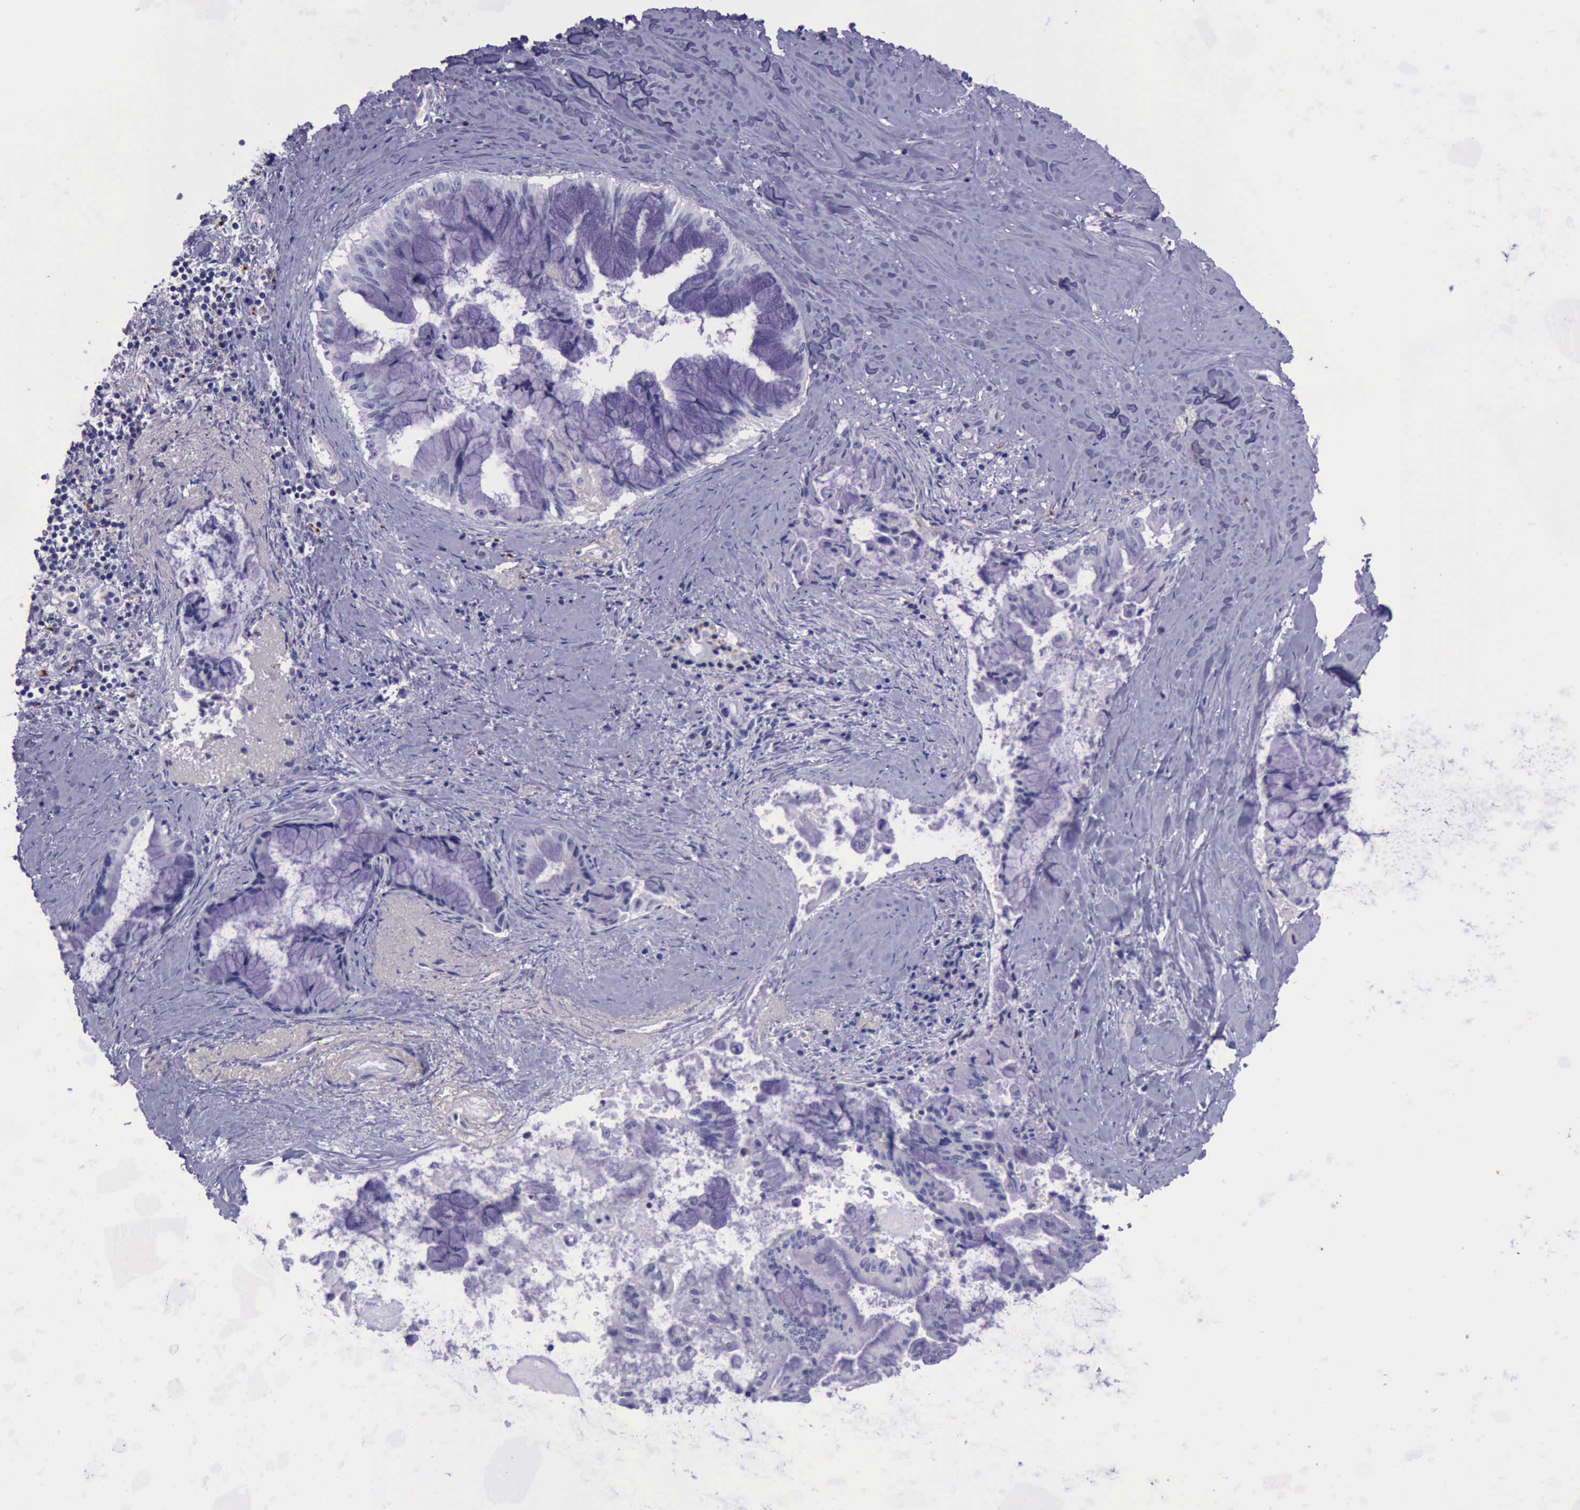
{"staining": {"intensity": "negative", "quantity": "none", "location": "none"}, "tissue": "pancreatic cancer", "cell_type": "Tumor cells", "image_type": "cancer", "snomed": [{"axis": "morphology", "description": "Adenocarcinoma, NOS"}, {"axis": "topography", "description": "Pancreas"}], "caption": "Immunohistochemistry image of neoplastic tissue: human pancreatic cancer (adenocarcinoma) stained with DAB (3,3'-diaminobenzidine) reveals no significant protein staining in tumor cells. (Immunohistochemistry, brightfield microscopy, high magnification).", "gene": "GLA", "patient": {"sex": "male", "age": 59}}